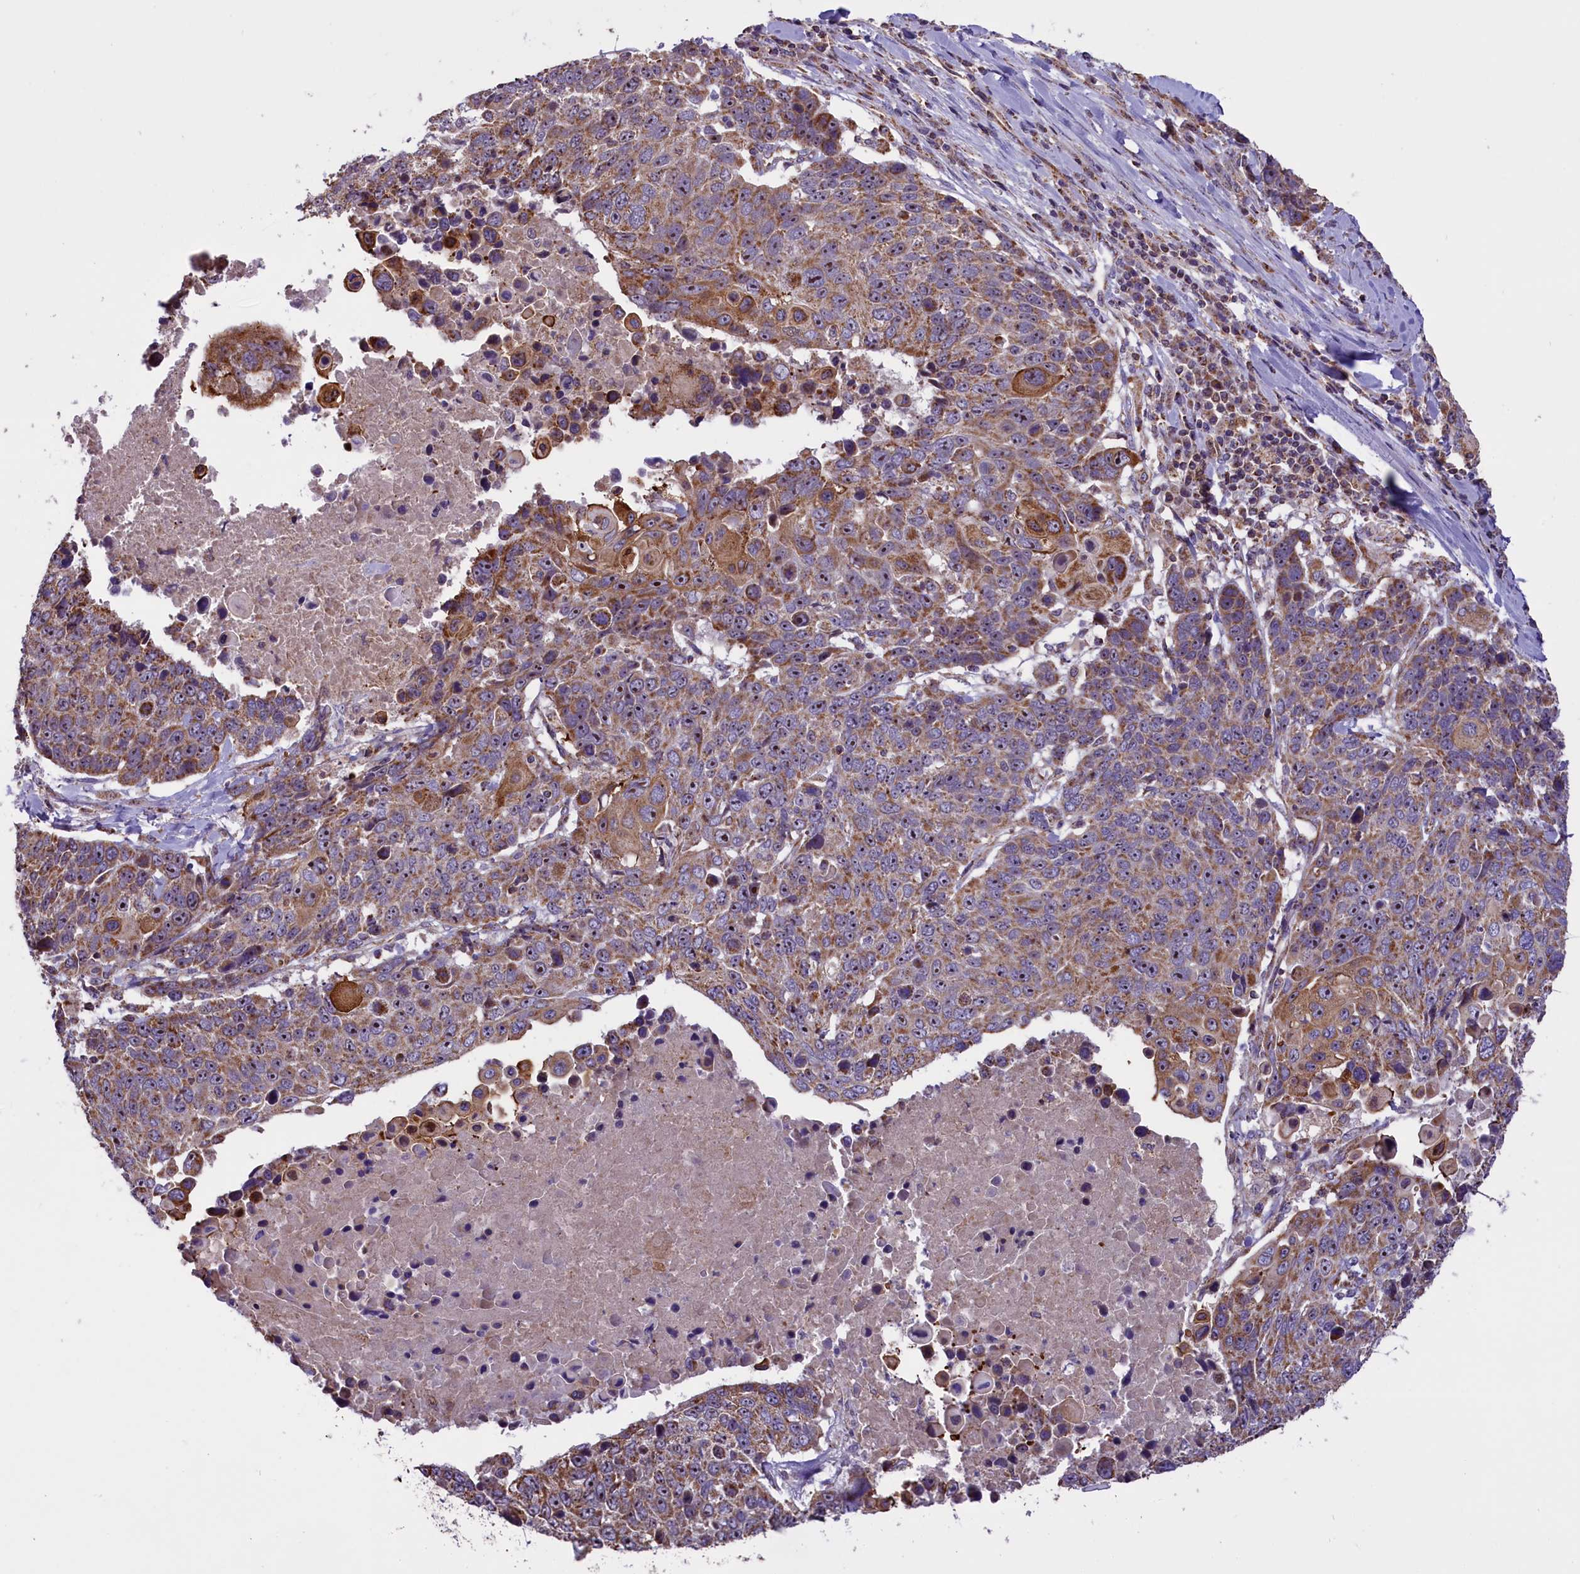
{"staining": {"intensity": "moderate", "quantity": ">75%", "location": "cytoplasmic/membranous"}, "tissue": "lung cancer", "cell_type": "Tumor cells", "image_type": "cancer", "snomed": [{"axis": "morphology", "description": "Squamous cell carcinoma, NOS"}, {"axis": "topography", "description": "Lung"}], "caption": "Lung squamous cell carcinoma stained for a protein (brown) reveals moderate cytoplasmic/membranous positive positivity in about >75% of tumor cells.", "gene": "GLRX5", "patient": {"sex": "male", "age": 66}}